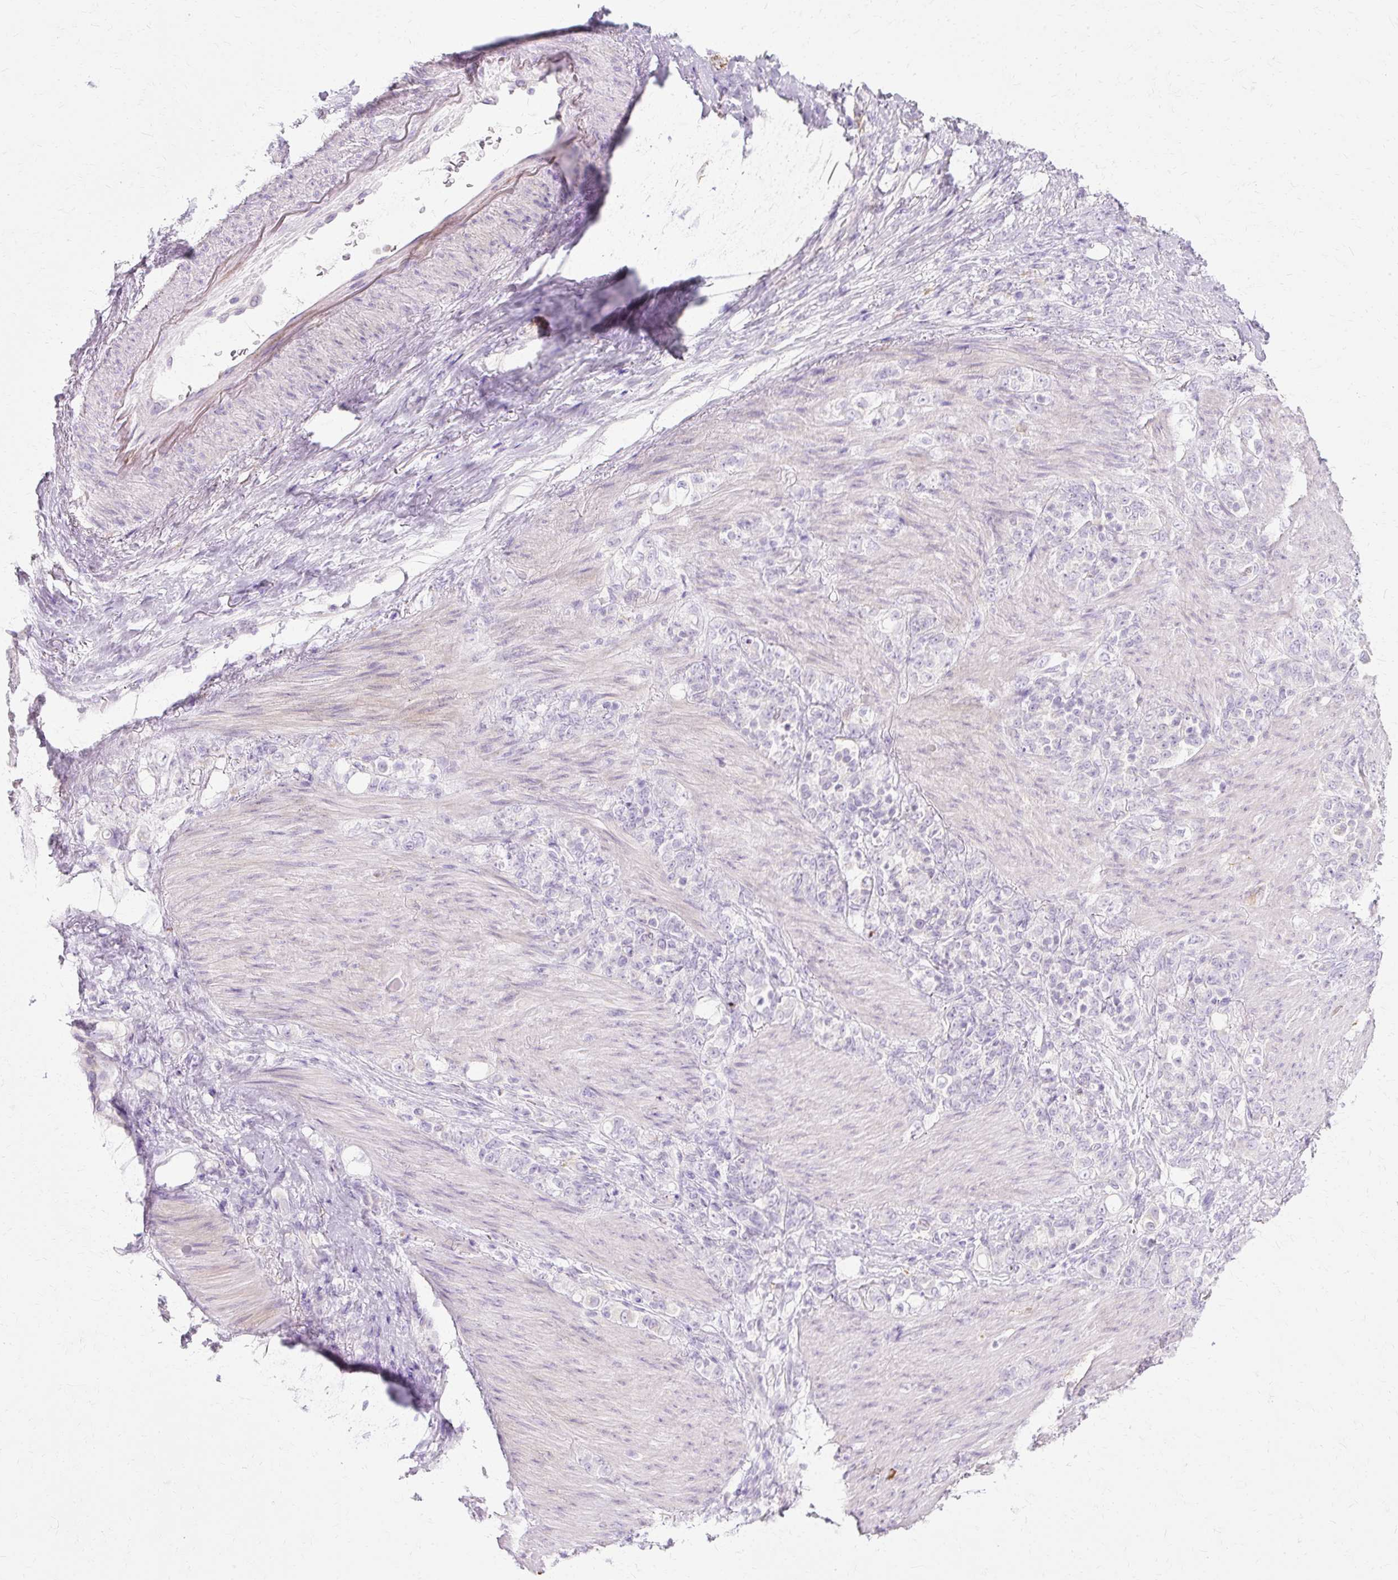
{"staining": {"intensity": "negative", "quantity": "none", "location": "none"}, "tissue": "stomach cancer", "cell_type": "Tumor cells", "image_type": "cancer", "snomed": [{"axis": "morphology", "description": "Normal tissue, NOS"}, {"axis": "morphology", "description": "Adenocarcinoma, NOS"}, {"axis": "topography", "description": "Stomach"}], "caption": "There is no significant positivity in tumor cells of adenocarcinoma (stomach).", "gene": "HSD11B1", "patient": {"sex": "female", "age": 79}}